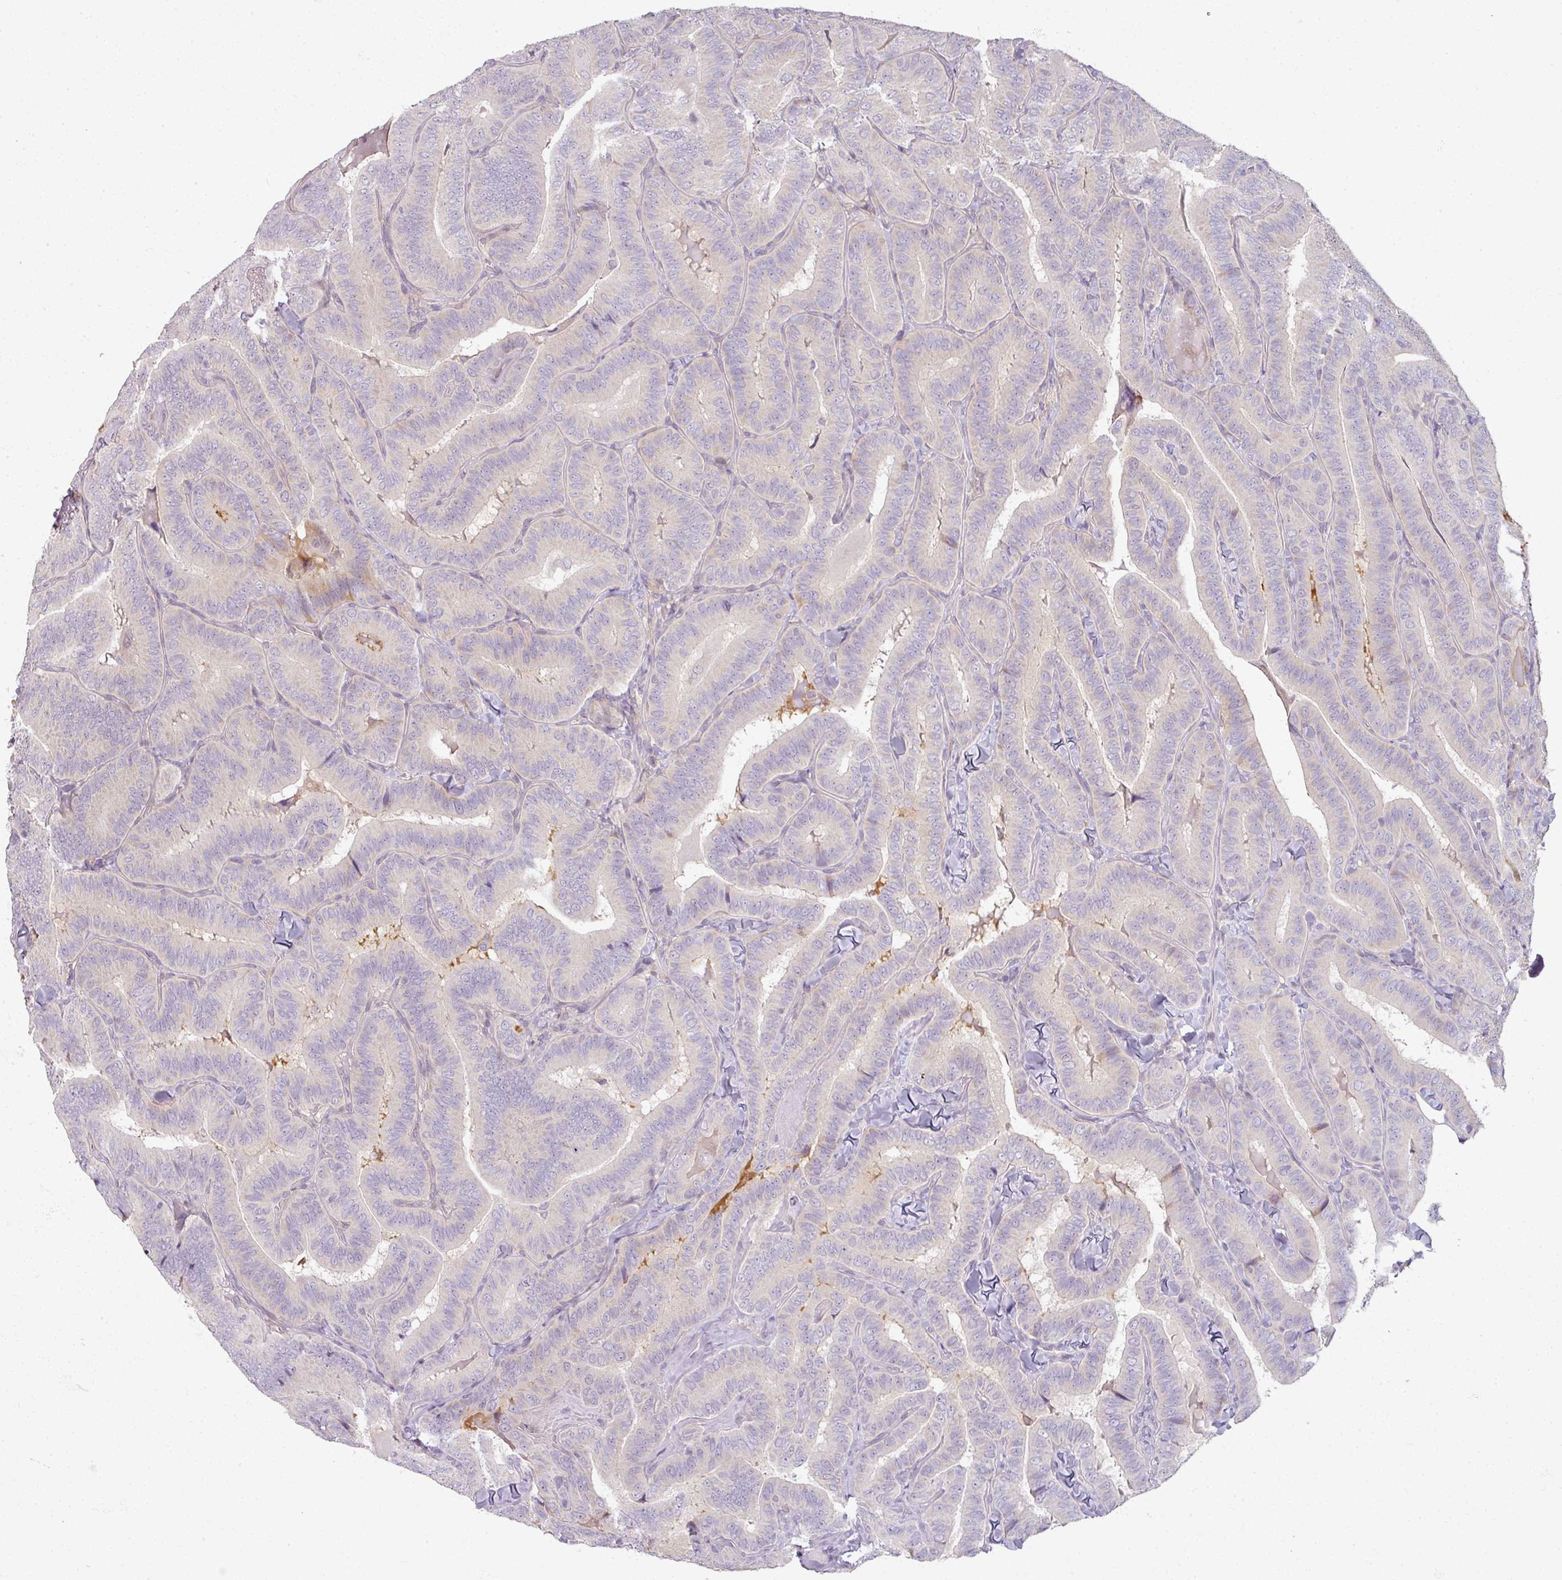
{"staining": {"intensity": "negative", "quantity": "none", "location": "none"}, "tissue": "thyroid cancer", "cell_type": "Tumor cells", "image_type": "cancer", "snomed": [{"axis": "morphology", "description": "Papillary adenocarcinoma, NOS"}, {"axis": "topography", "description": "Thyroid gland"}], "caption": "A photomicrograph of thyroid cancer (papillary adenocarcinoma) stained for a protein displays no brown staining in tumor cells.", "gene": "MYMK", "patient": {"sex": "male", "age": 61}}